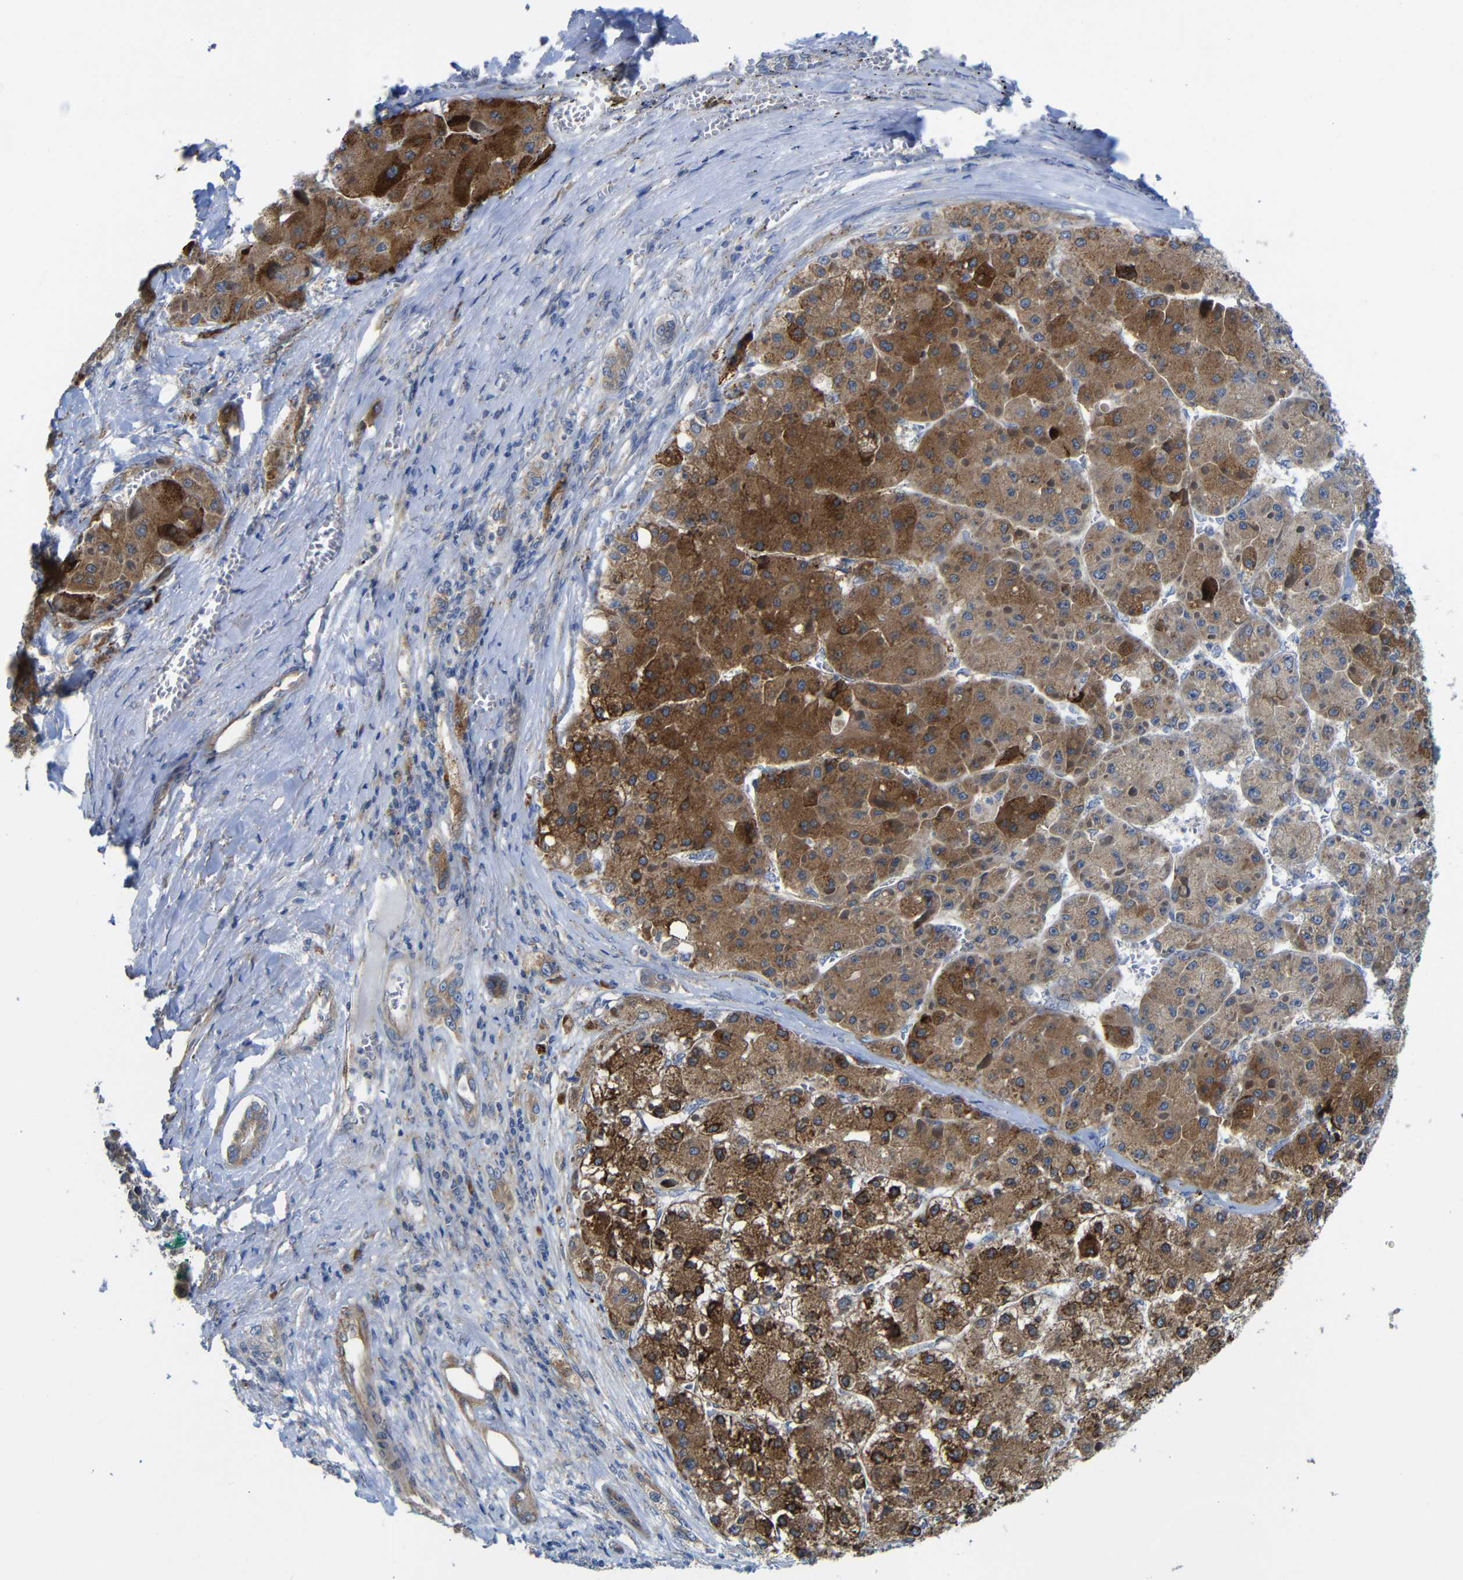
{"staining": {"intensity": "moderate", "quantity": ">75%", "location": "cytoplasmic/membranous"}, "tissue": "liver cancer", "cell_type": "Tumor cells", "image_type": "cancer", "snomed": [{"axis": "morphology", "description": "Carcinoma, Hepatocellular, NOS"}, {"axis": "topography", "description": "Liver"}], "caption": "Immunohistochemical staining of human liver cancer (hepatocellular carcinoma) exhibits medium levels of moderate cytoplasmic/membranous protein positivity in approximately >75% of tumor cells. (DAB = brown stain, brightfield microscopy at high magnification).", "gene": "DDRGK1", "patient": {"sex": "female", "age": 73}}